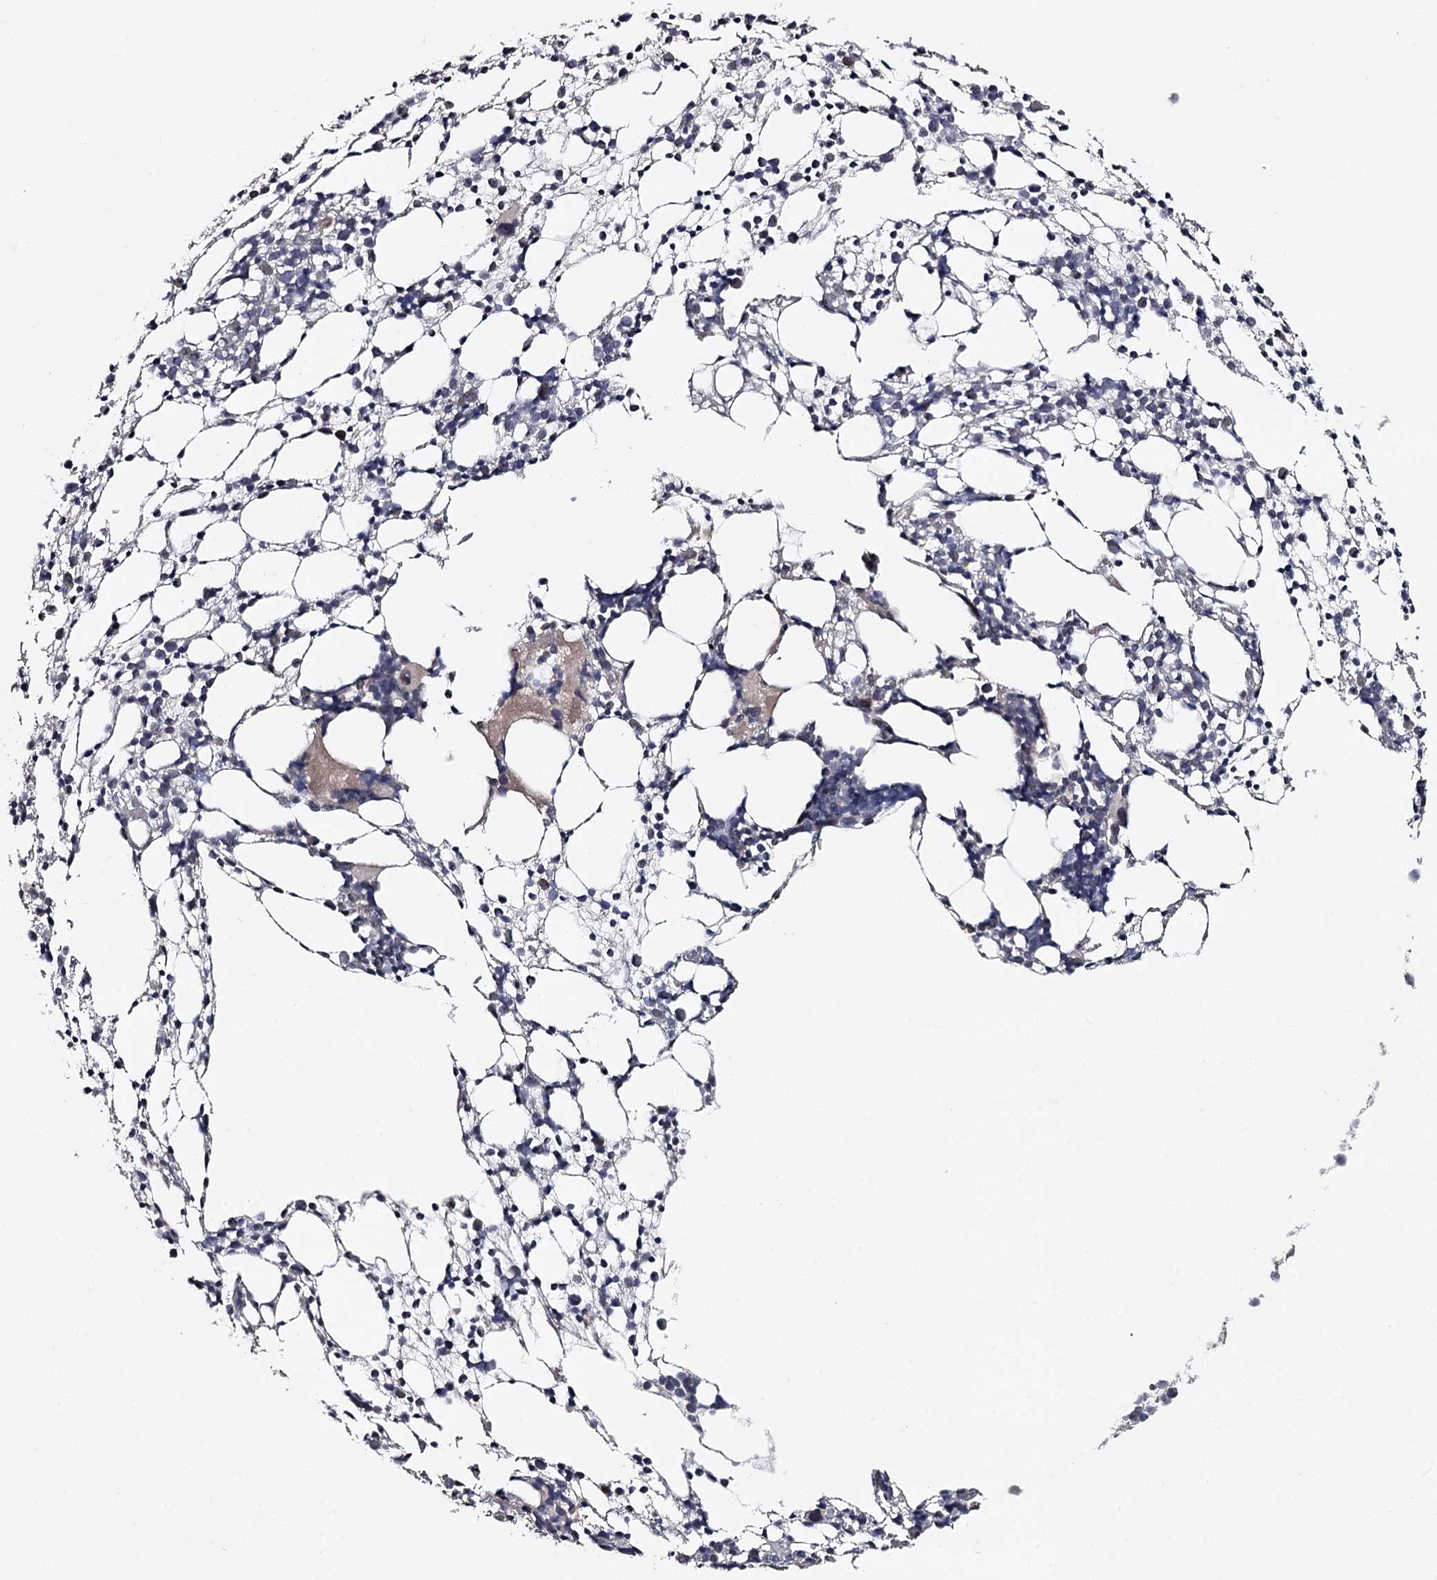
{"staining": {"intensity": "negative", "quantity": "none", "location": "none"}, "tissue": "bone marrow", "cell_type": "Hematopoietic cells", "image_type": "normal", "snomed": [{"axis": "morphology", "description": "Normal tissue, NOS"}, {"axis": "topography", "description": "Bone marrow"}], "caption": "Unremarkable bone marrow was stained to show a protein in brown. There is no significant staining in hematopoietic cells.", "gene": "GTSF1", "patient": {"sex": "female", "age": 57}}